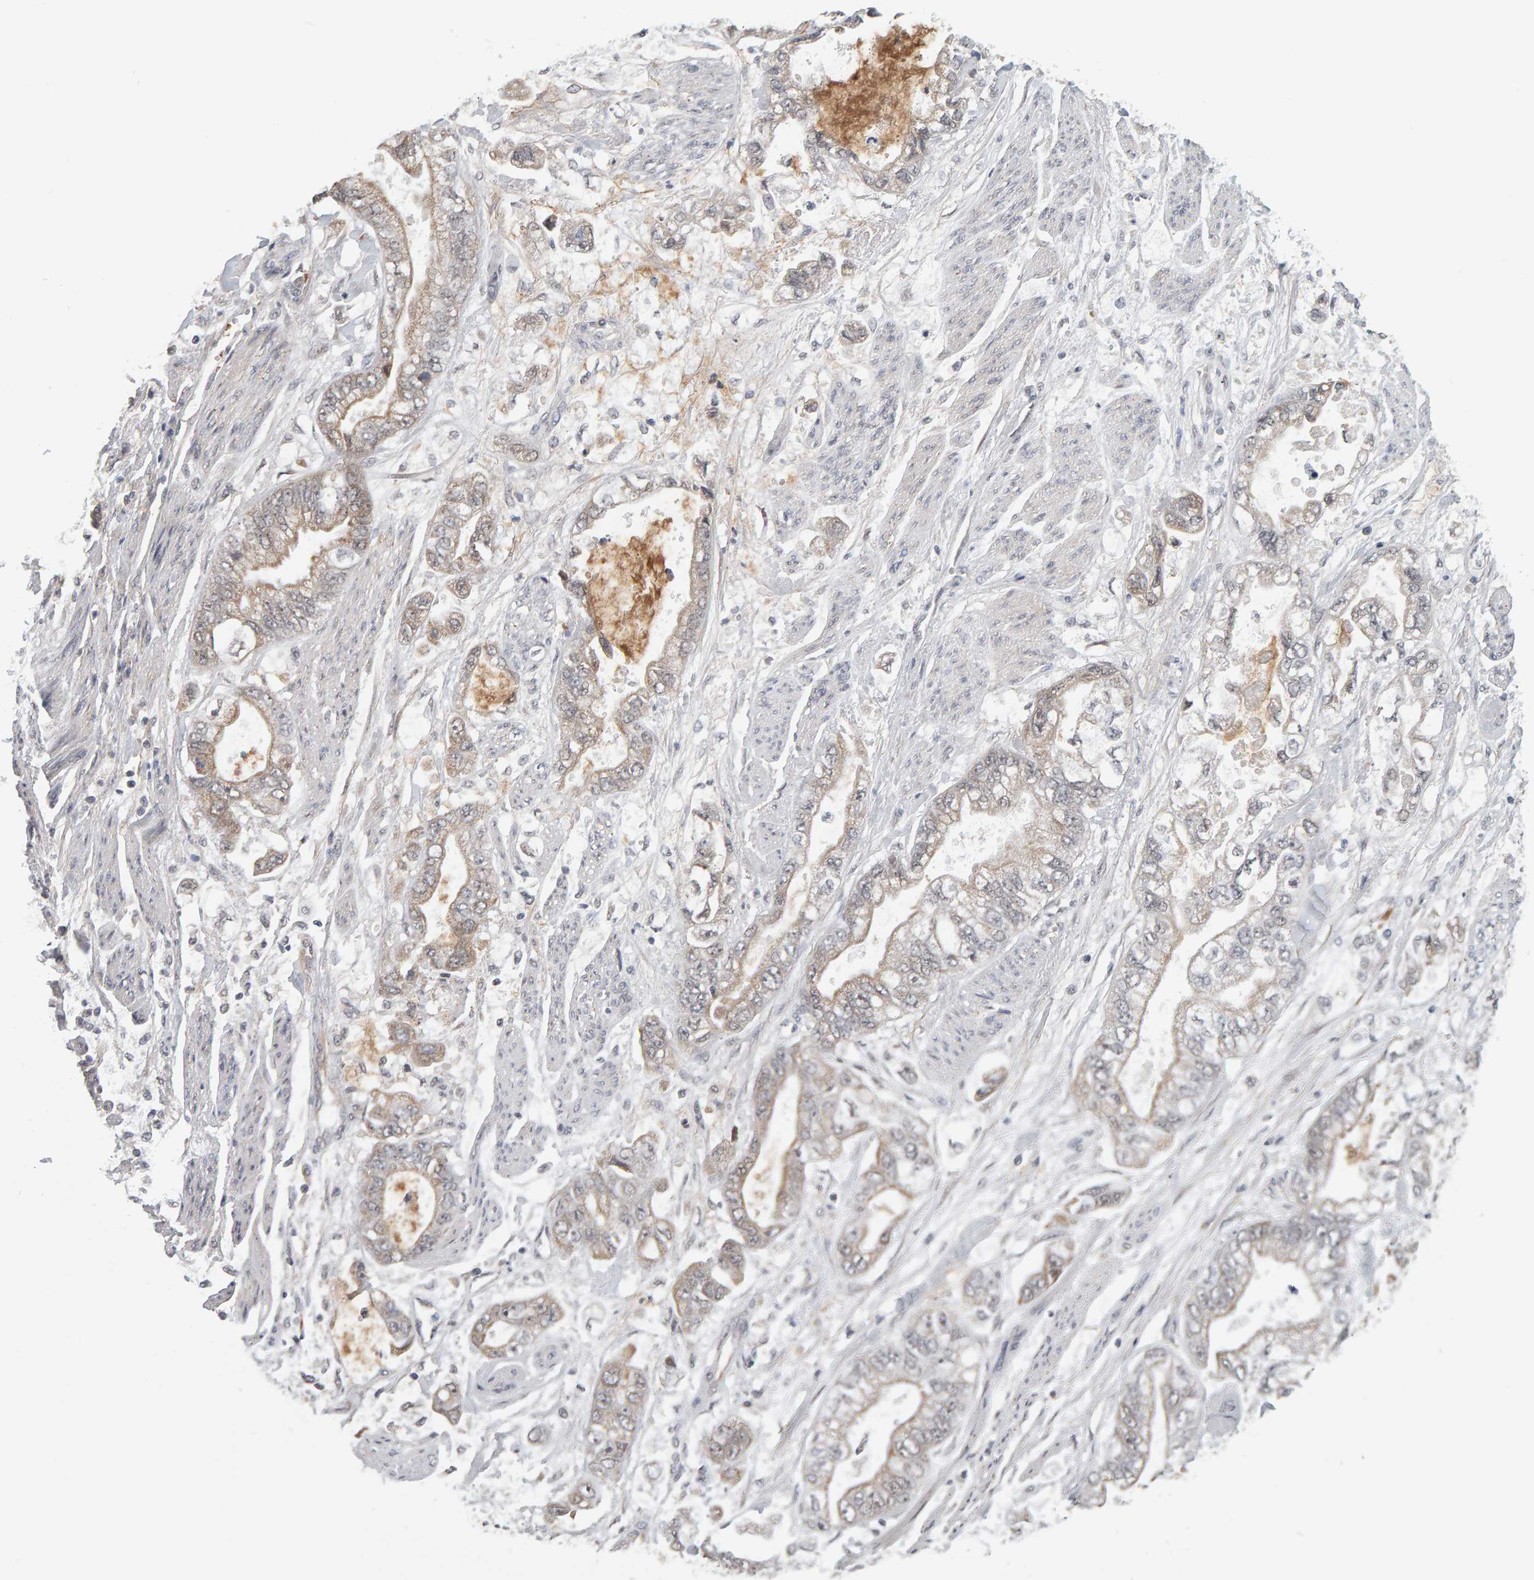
{"staining": {"intensity": "moderate", "quantity": ">75%", "location": "cytoplasmic/membranous"}, "tissue": "stomach cancer", "cell_type": "Tumor cells", "image_type": "cancer", "snomed": [{"axis": "morphology", "description": "Normal tissue, NOS"}, {"axis": "morphology", "description": "Adenocarcinoma, NOS"}, {"axis": "topography", "description": "Stomach"}], "caption": "The immunohistochemical stain highlights moderate cytoplasmic/membranous expression in tumor cells of adenocarcinoma (stomach) tissue.", "gene": "DAP3", "patient": {"sex": "male", "age": 62}}